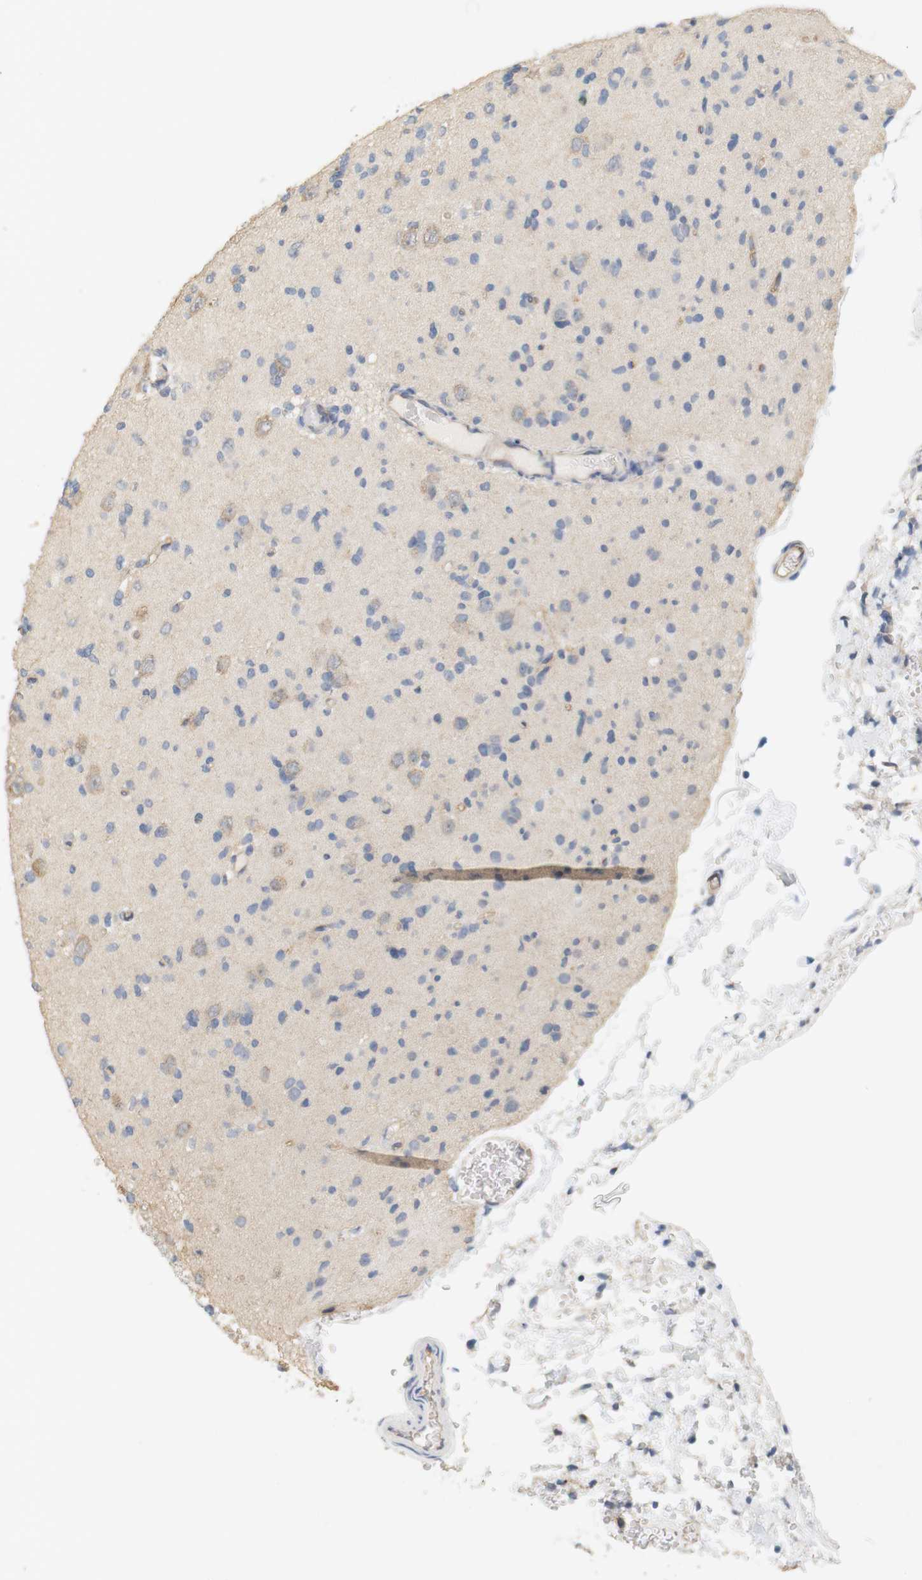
{"staining": {"intensity": "weak", "quantity": "<25%", "location": "cytoplasmic/membranous"}, "tissue": "glioma", "cell_type": "Tumor cells", "image_type": "cancer", "snomed": [{"axis": "morphology", "description": "Glioma, malignant, Low grade"}, {"axis": "topography", "description": "Brain"}], "caption": "This is a micrograph of immunohistochemistry (IHC) staining of glioma, which shows no positivity in tumor cells. (DAB immunohistochemistry (IHC) with hematoxylin counter stain).", "gene": "OSR1", "patient": {"sex": "female", "age": 22}}